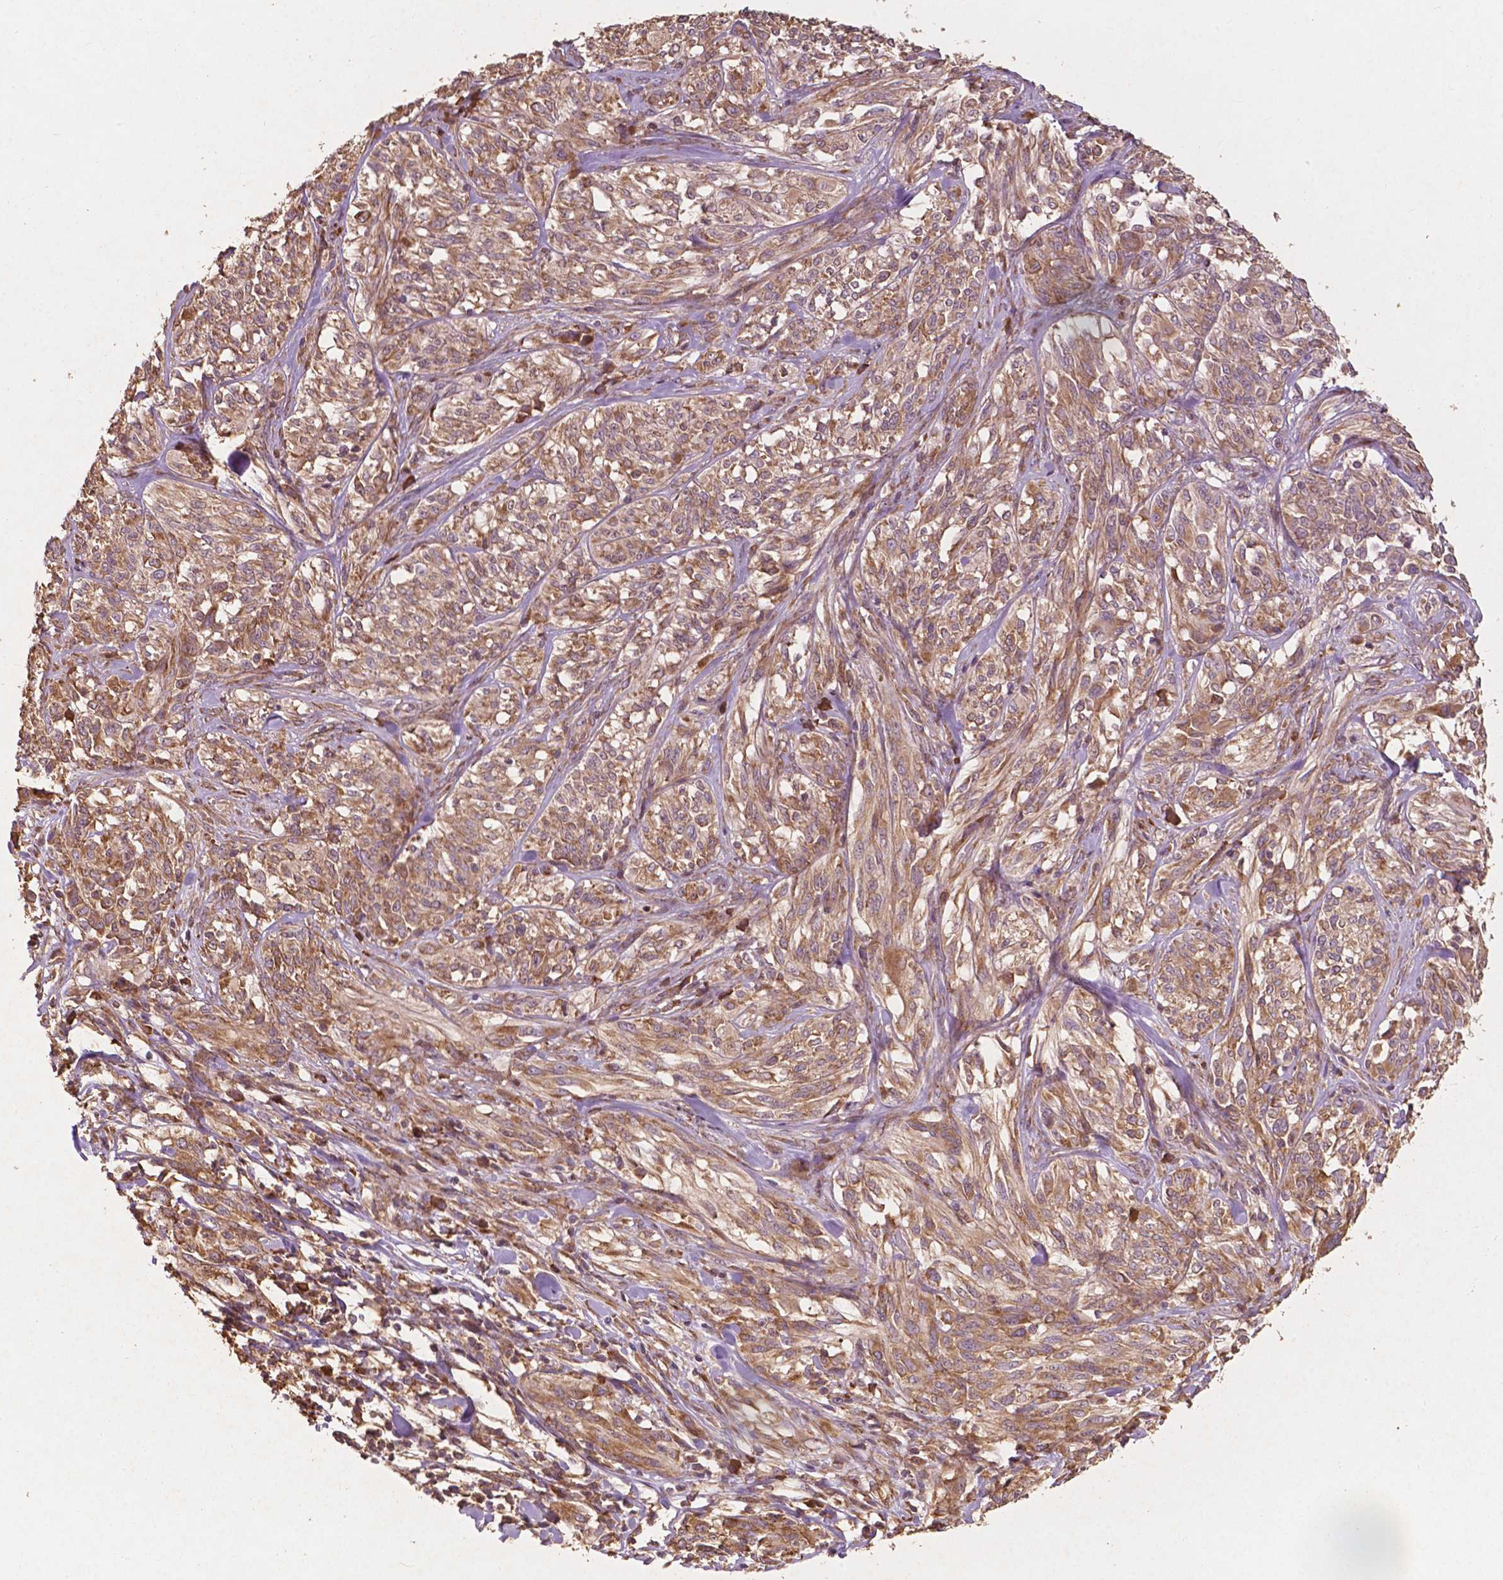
{"staining": {"intensity": "moderate", "quantity": ">75%", "location": "cytoplasmic/membranous"}, "tissue": "melanoma", "cell_type": "Tumor cells", "image_type": "cancer", "snomed": [{"axis": "morphology", "description": "Malignant melanoma, NOS"}, {"axis": "topography", "description": "Skin"}], "caption": "Melanoma stained with a protein marker demonstrates moderate staining in tumor cells.", "gene": "G3BP1", "patient": {"sex": "female", "age": 91}}